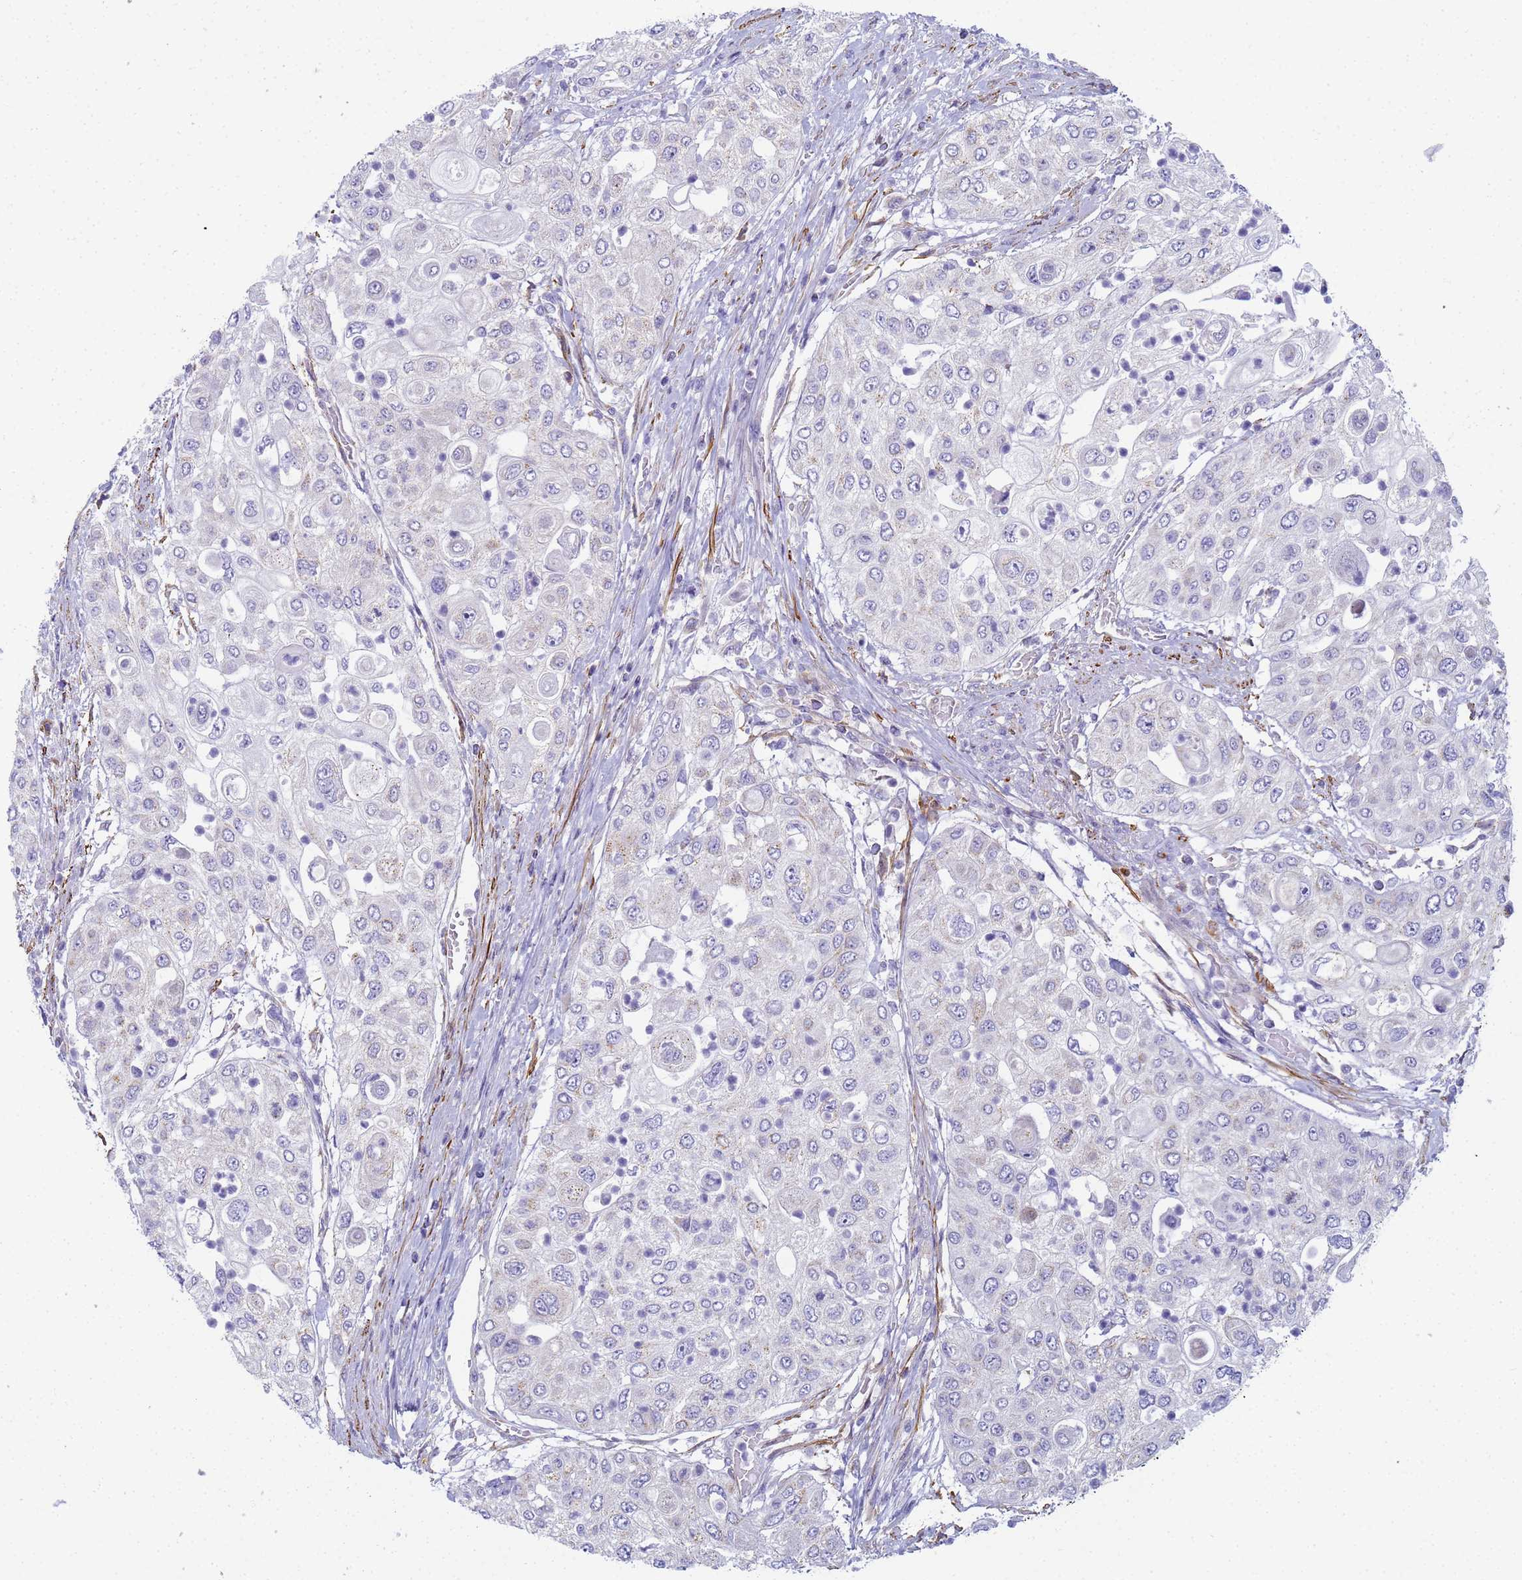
{"staining": {"intensity": "negative", "quantity": "none", "location": "none"}, "tissue": "urothelial cancer", "cell_type": "Tumor cells", "image_type": "cancer", "snomed": [{"axis": "morphology", "description": "Urothelial carcinoma, High grade"}, {"axis": "topography", "description": "Urinary bladder"}], "caption": "Immunohistochemical staining of human urothelial cancer exhibits no significant staining in tumor cells.", "gene": "CR1", "patient": {"sex": "female", "age": 79}}